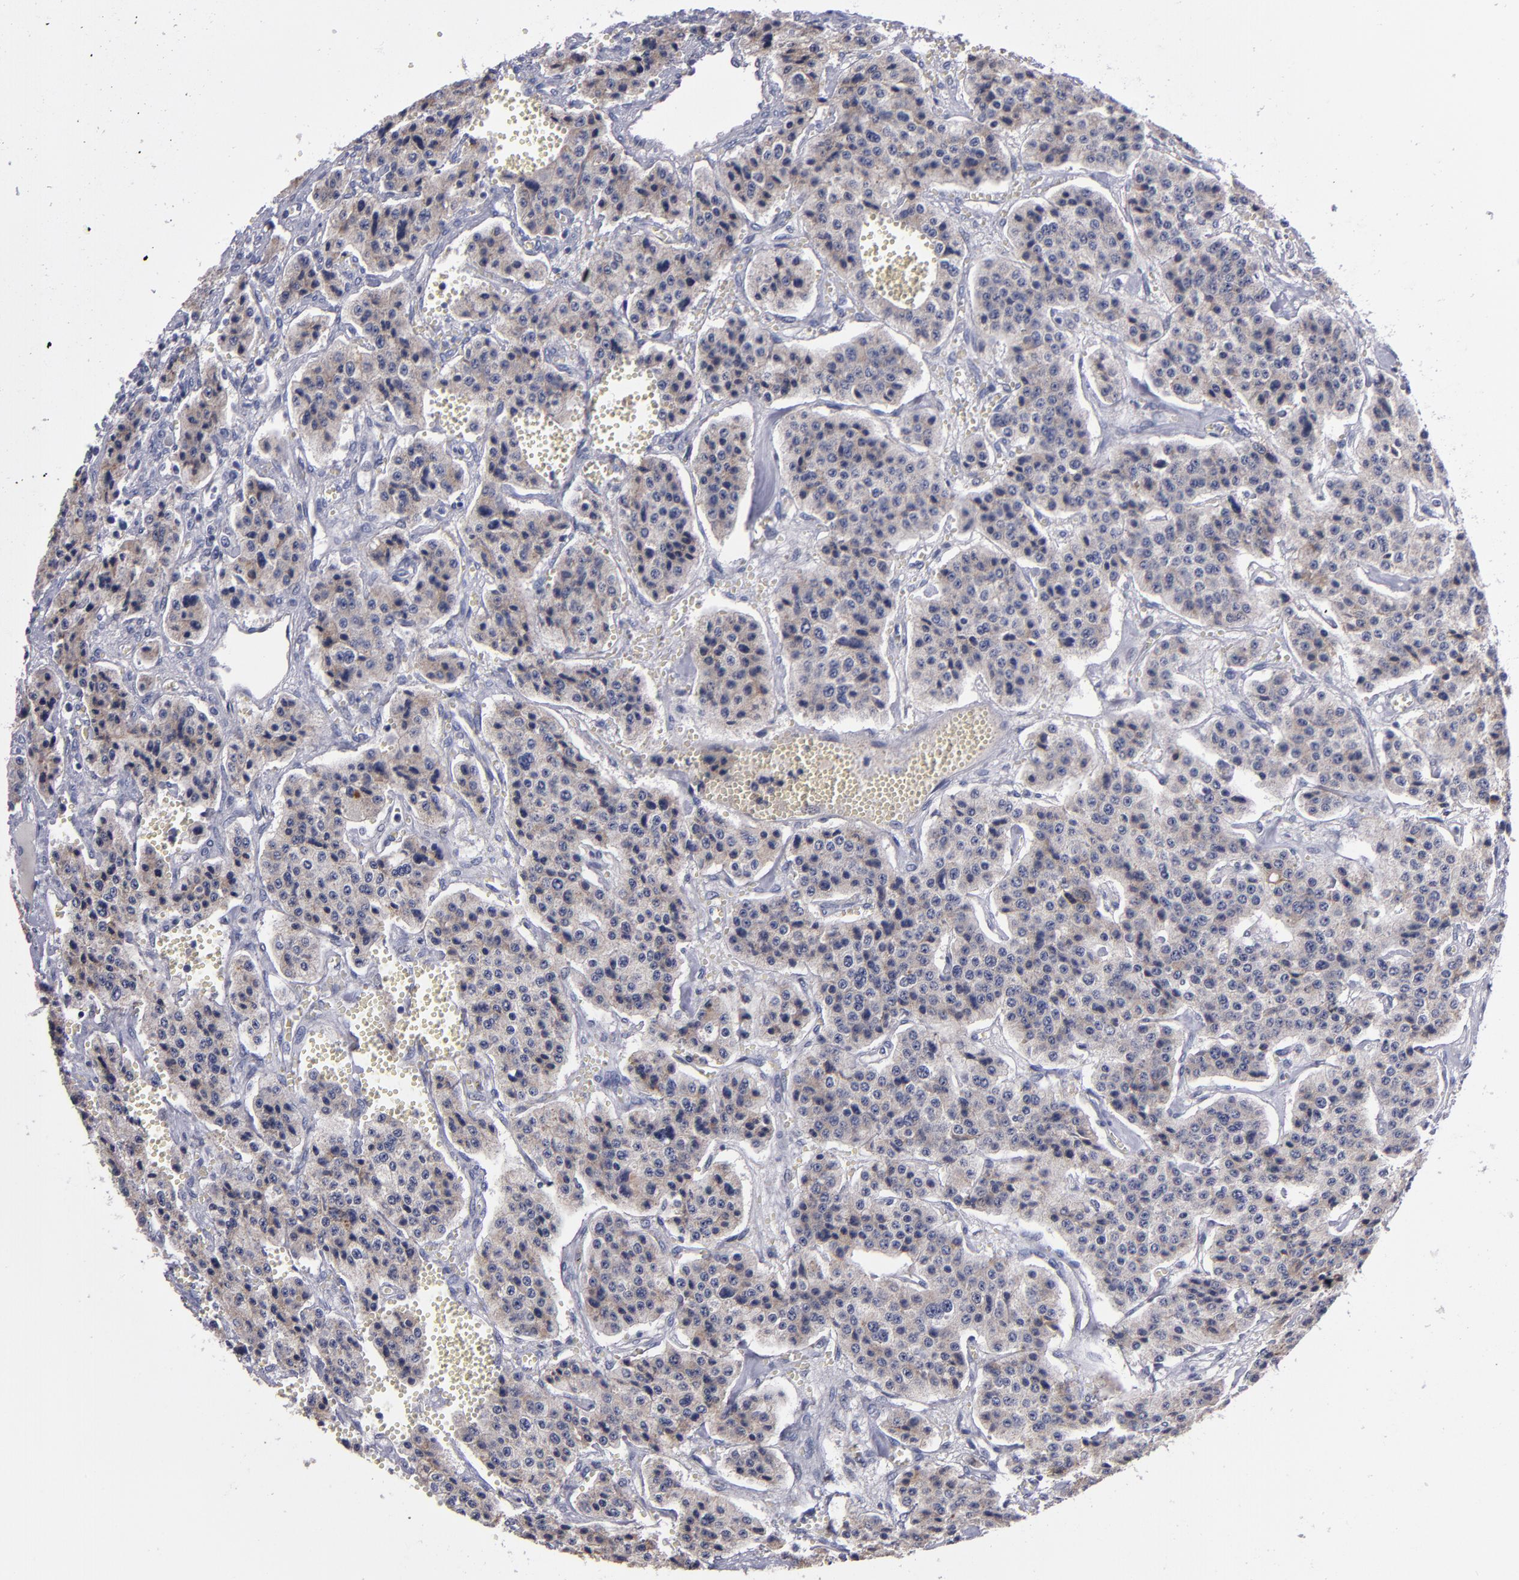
{"staining": {"intensity": "moderate", "quantity": ">75%", "location": "cytoplasmic/membranous"}, "tissue": "carcinoid", "cell_type": "Tumor cells", "image_type": "cancer", "snomed": [{"axis": "morphology", "description": "Carcinoid, malignant, NOS"}, {"axis": "topography", "description": "Small intestine"}], "caption": "A histopathology image of human carcinoid stained for a protein displays moderate cytoplasmic/membranous brown staining in tumor cells. (Stains: DAB (3,3'-diaminobenzidine) in brown, nuclei in blue, Microscopy: brightfield microscopy at high magnification).", "gene": "CDH3", "patient": {"sex": "male", "age": 52}}